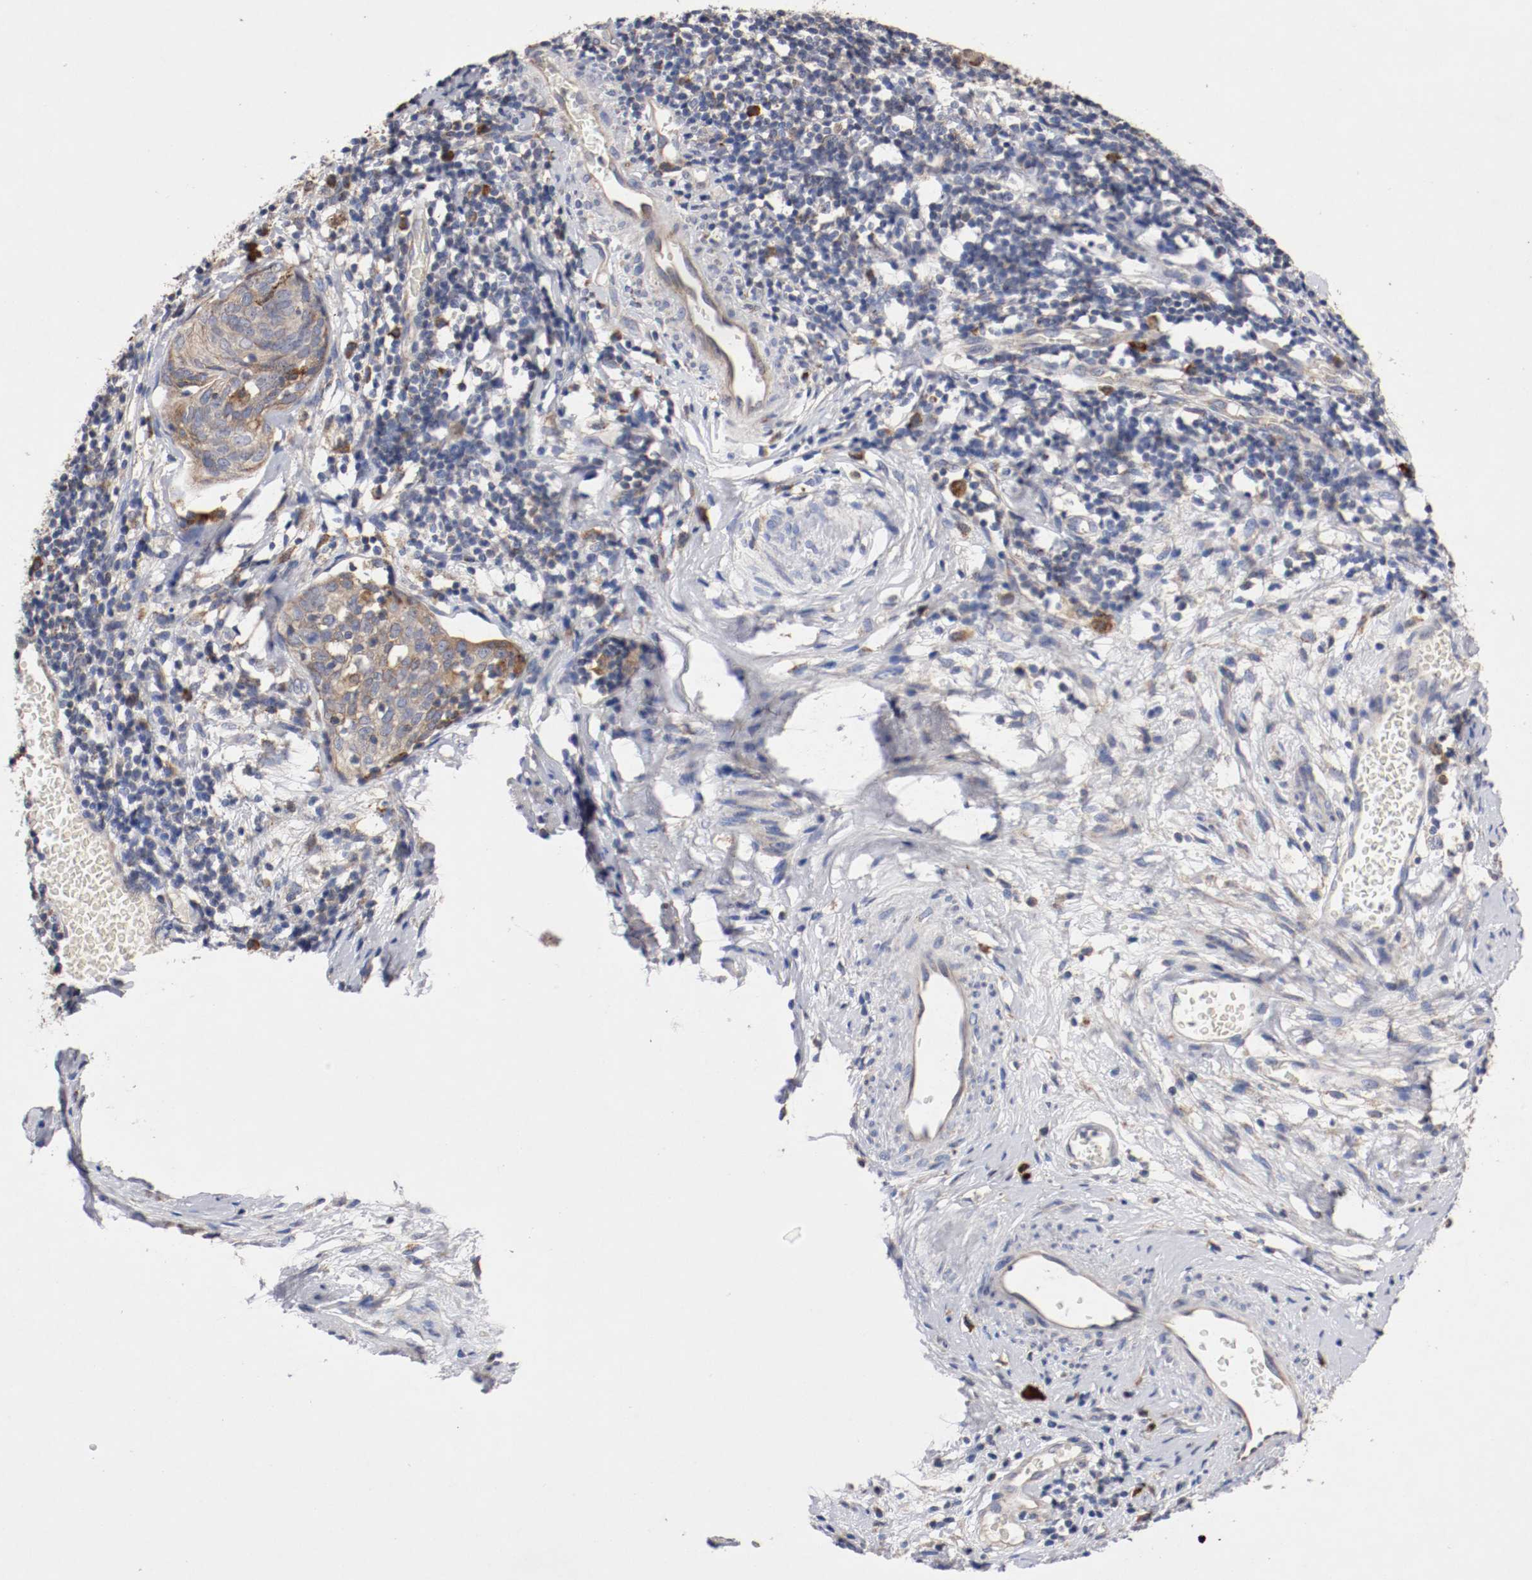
{"staining": {"intensity": "moderate", "quantity": ">75%", "location": "cytoplasmic/membranous"}, "tissue": "cervical cancer", "cell_type": "Tumor cells", "image_type": "cancer", "snomed": [{"axis": "morphology", "description": "Normal tissue, NOS"}, {"axis": "morphology", "description": "Squamous cell carcinoma, NOS"}, {"axis": "topography", "description": "Cervix"}], "caption": "Immunohistochemical staining of cervical cancer (squamous cell carcinoma) displays moderate cytoplasmic/membranous protein positivity in about >75% of tumor cells.", "gene": "TRAF2", "patient": {"sex": "female", "age": 67}}